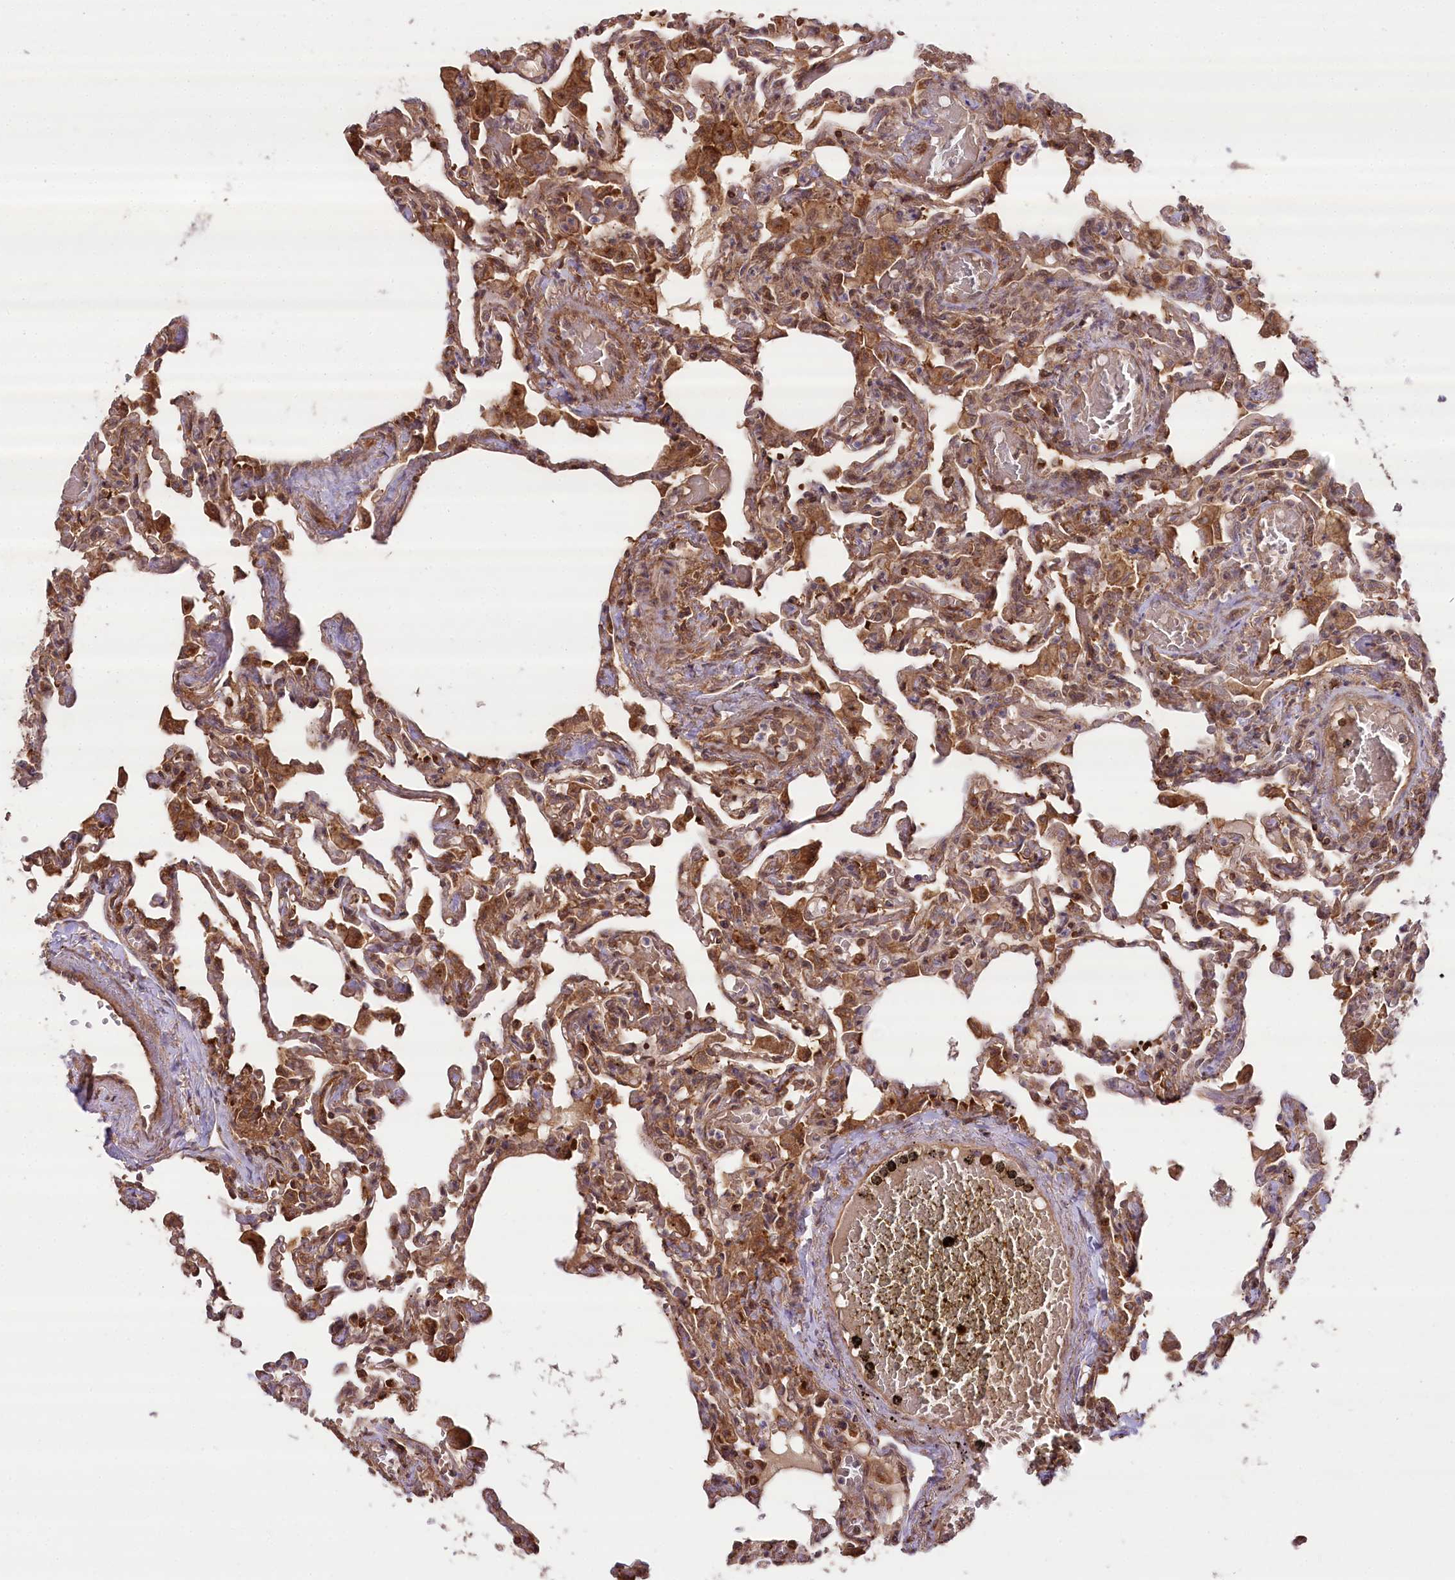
{"staining": {"intensity": "moderate", "quantity": ">75%", "location": "cytoplasmic/membranous,nuclear"}, "tissue": "lung", "cell_type": "Alveolar cells", "image_type": "normal", "snomed": [{"axis": "morphology", "description": "Normal tissue, NOS"}, {"axis": "topography", "description": "Bronchus"}, {"axis": "topography", "description": "Lung"}], "caption": "Approximately >75% of alveolar cells in normal lung show moderate cytoplasmic/membranous,nuclear protein staining as visualized by brown immunohistochemical staining.", "gene": "CCDC91", "patient": {"sex": "female", "age": 49}}